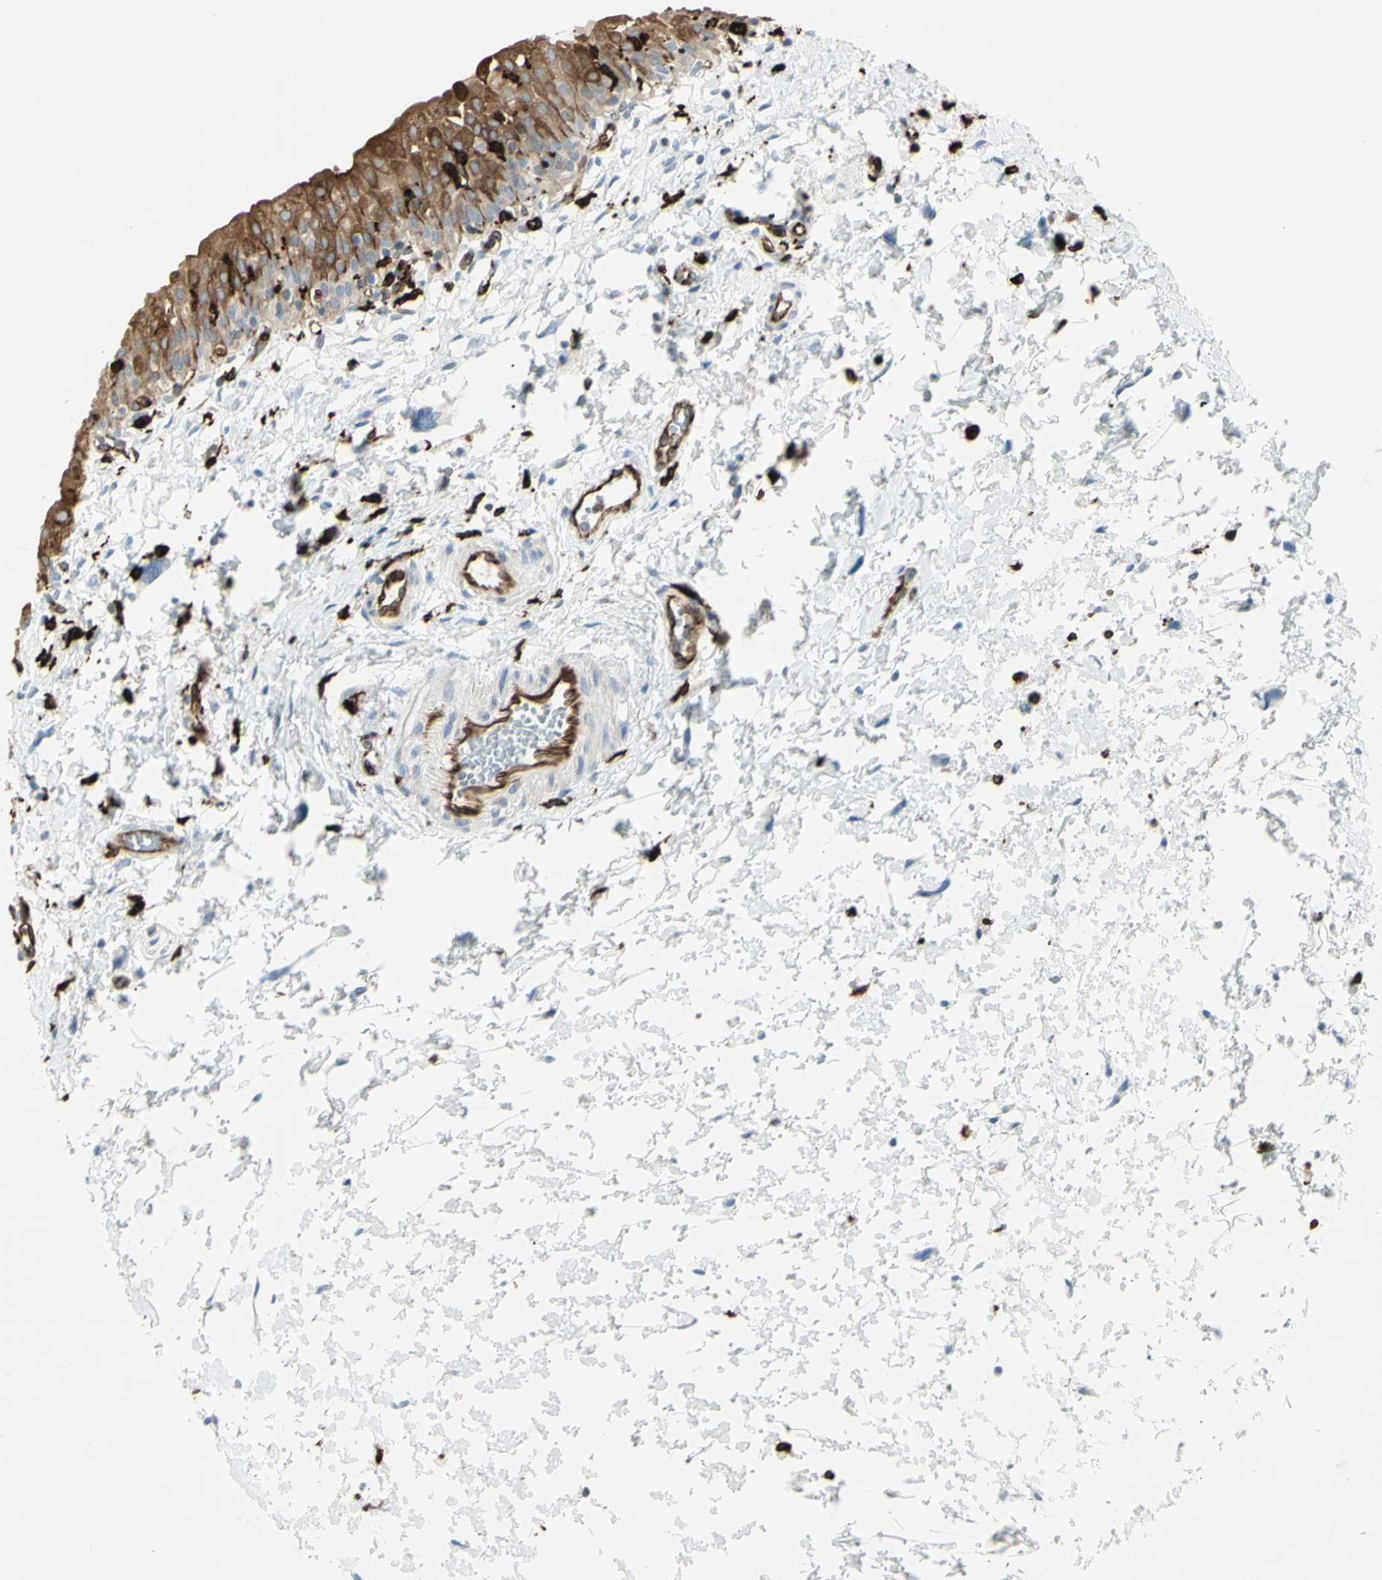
{"staining": {"intensity": "strong", "quantity": ">75%", "location": "cytoplasmic/membranous"}, "tissue": "urinary bladder", "cell_type": "Urothelial cells", "image_type": "normal", "snomed": [{"axis": "morphology", "description": "Normal tissue, NOS"}, {"axis": "topography", "description": "Urinary bladder"}], "caption": "Immunohistochemistry staining of normal urinary bladder, which exhibits high levels of strong cytoplasmic/membranous staining in approximately >75% of urothelial cells indicating strong cytoplasmic/membranous protein staining. The staining was performed using DAB (brown) for protein detection and nuclei were counterstained in hematoxylin (blue).", "gene": "CD74", "patient": {"sex": "male", "age": 55}}